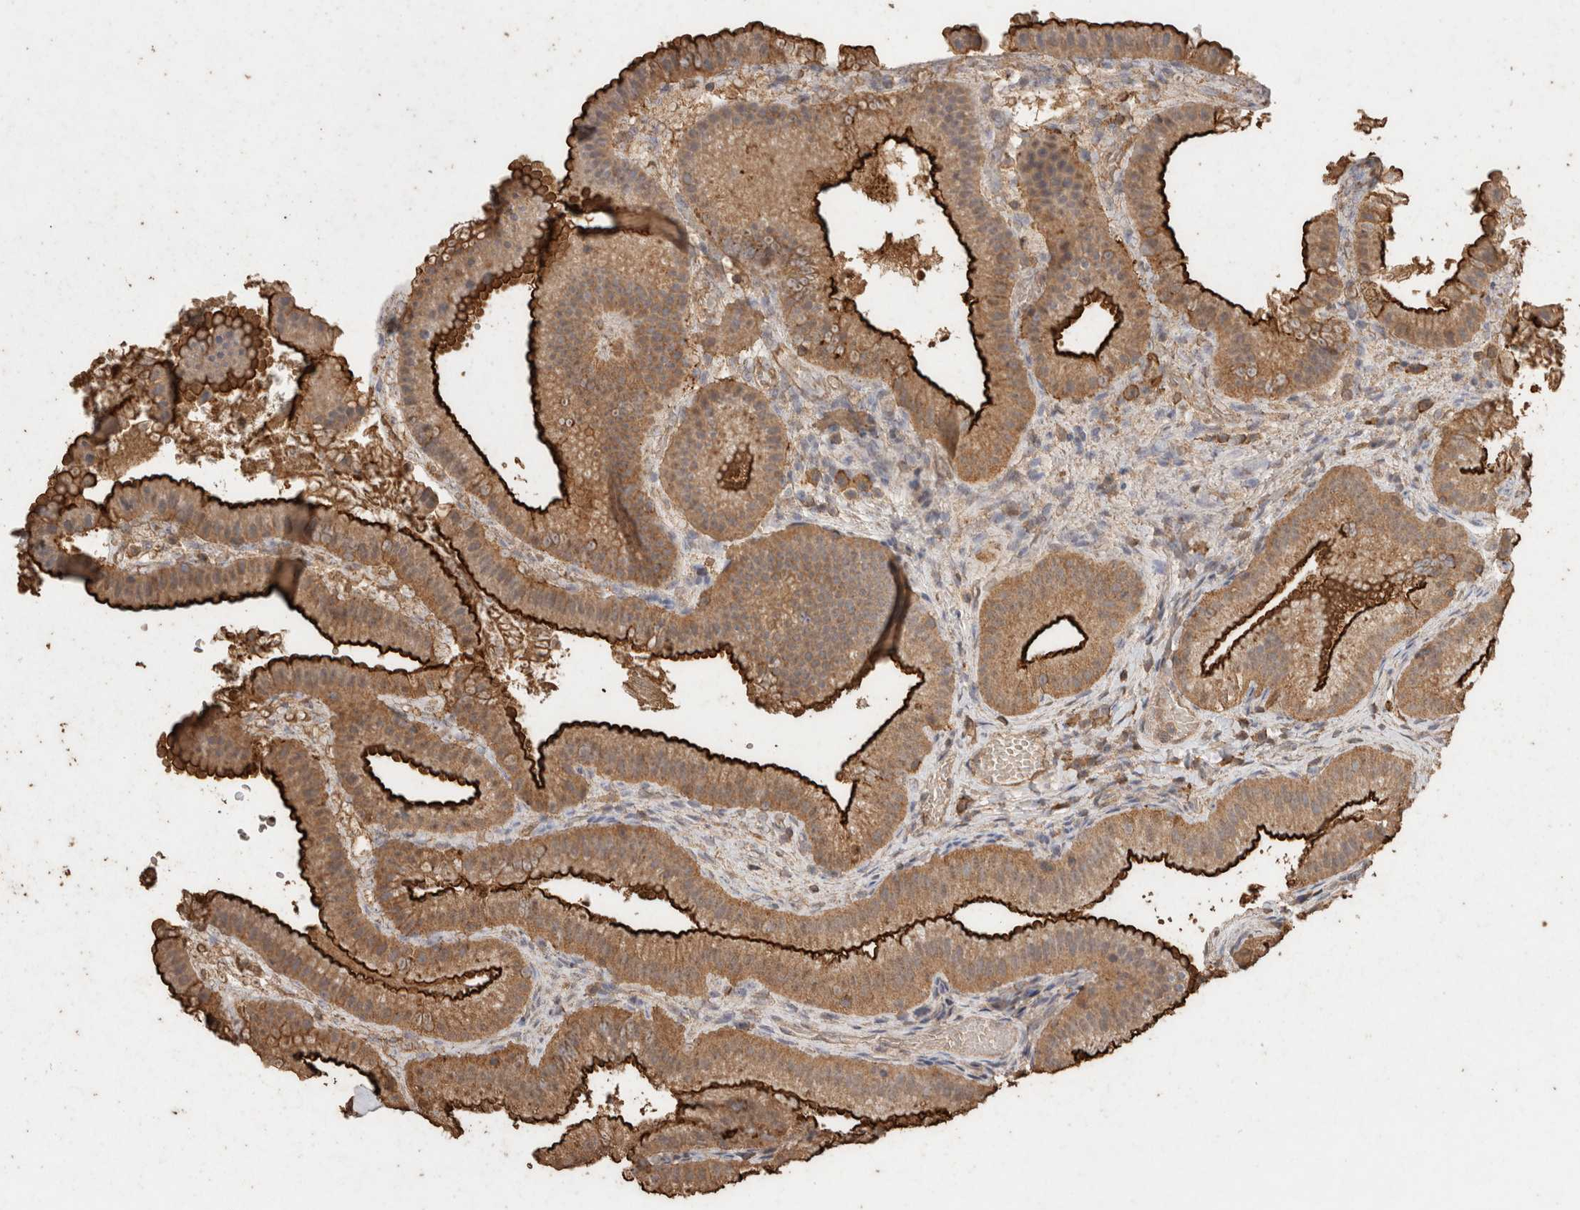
{"staining": {"intensity": "strong", "quantity": ">75%", "location": "cytoplasmic/membranous"}, "tissue": "gallbladder", "cell_type": "Glandular cells", "image_type": "normal", "snomed": [{"axis": "morphology", "description": "Normal tissue, NOS"}, {"axis": "topography", "description": "Gallbladder"}], "caption": "Immunohistochemical staining of unremarkable human gallbladder exhibits high levels of strong cytoplasmic/membranous positivity in approximately >75% of glandular cells. (DAB (3,3'-diaminobenzidine) IHC, brown staining for protein, blue staining for nuclei).", "gene": "CX3CL1", "patient": {"sex": "female", "age": 30}}